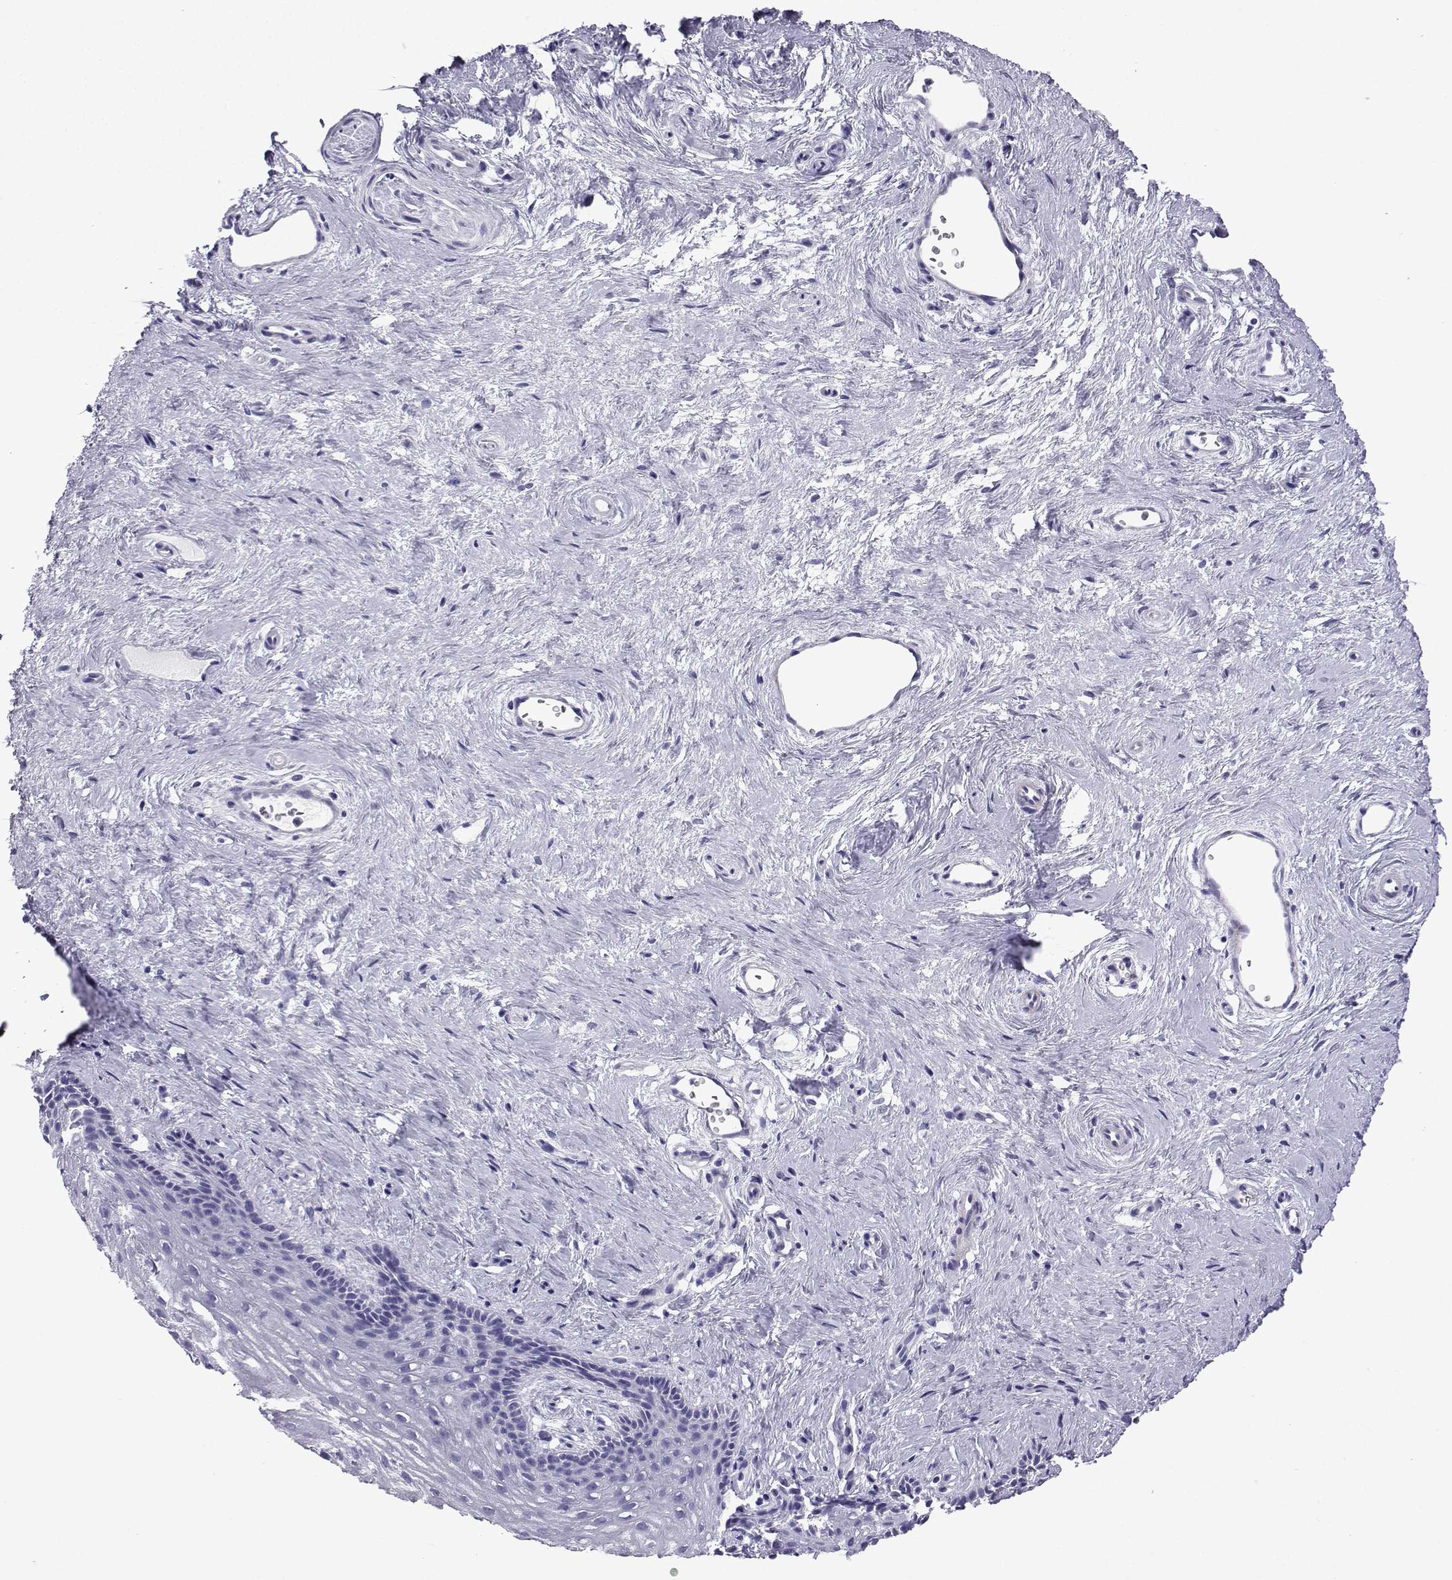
{"staining": {"intensity": "negative", "quantity": "none", "location": "none"}, "tissue": "vagina", "cell_type": "Squamous epithelial cells", "image_type": "normal", "snomed": [{"axis": "morphology", "description": "Normal tissue, NOS"}, {"axis": "topography", "description": "Vagina"}], "caption": "An immunohistochemistry (IHC) histopathology image of normal vagina is shown. There is no staining in squamous epithelial cells of vagina. (Brightfield microscopy of DAB IHC at high magnification).", "gene": "KCNF1", "patient": {"sex": "female", "age": 45}}